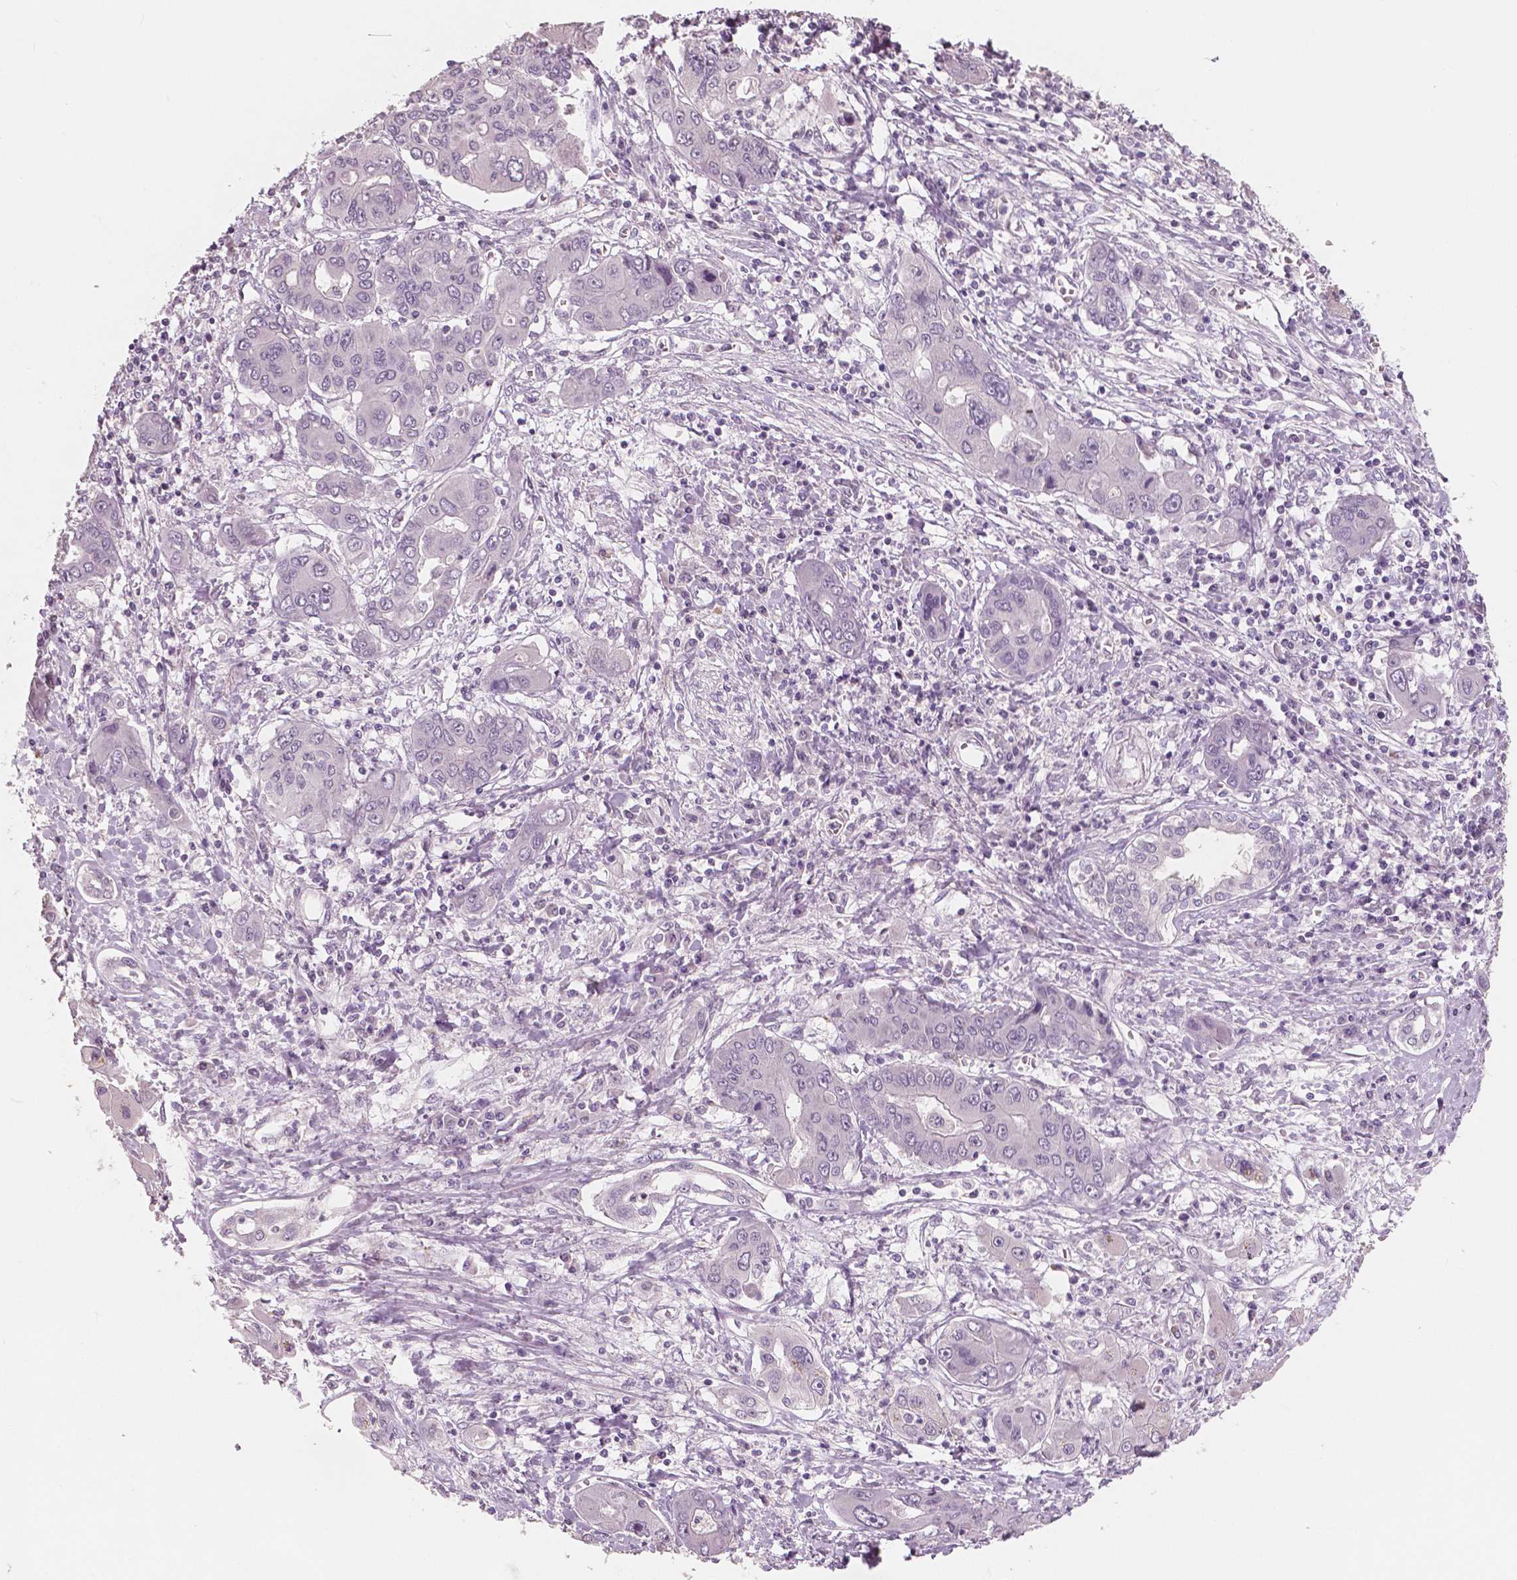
{"staining": {"intensity": "negative", "quantity": "none", "location": "none"}, "tissue": "liver cancer", "cell_type": "Tumor cells", "image_type": "cancer", "snomed": [{"axis": "morphology", "description": "Cholangiocarcinoma"}, {"axis": "topography", "description": "Liver"}], "caption": "Tumor cells show no significant expression in cholangiocarcinoma (liver).", "gene": "NECAB1", "patient": {"sex": "male", "age": 67}}